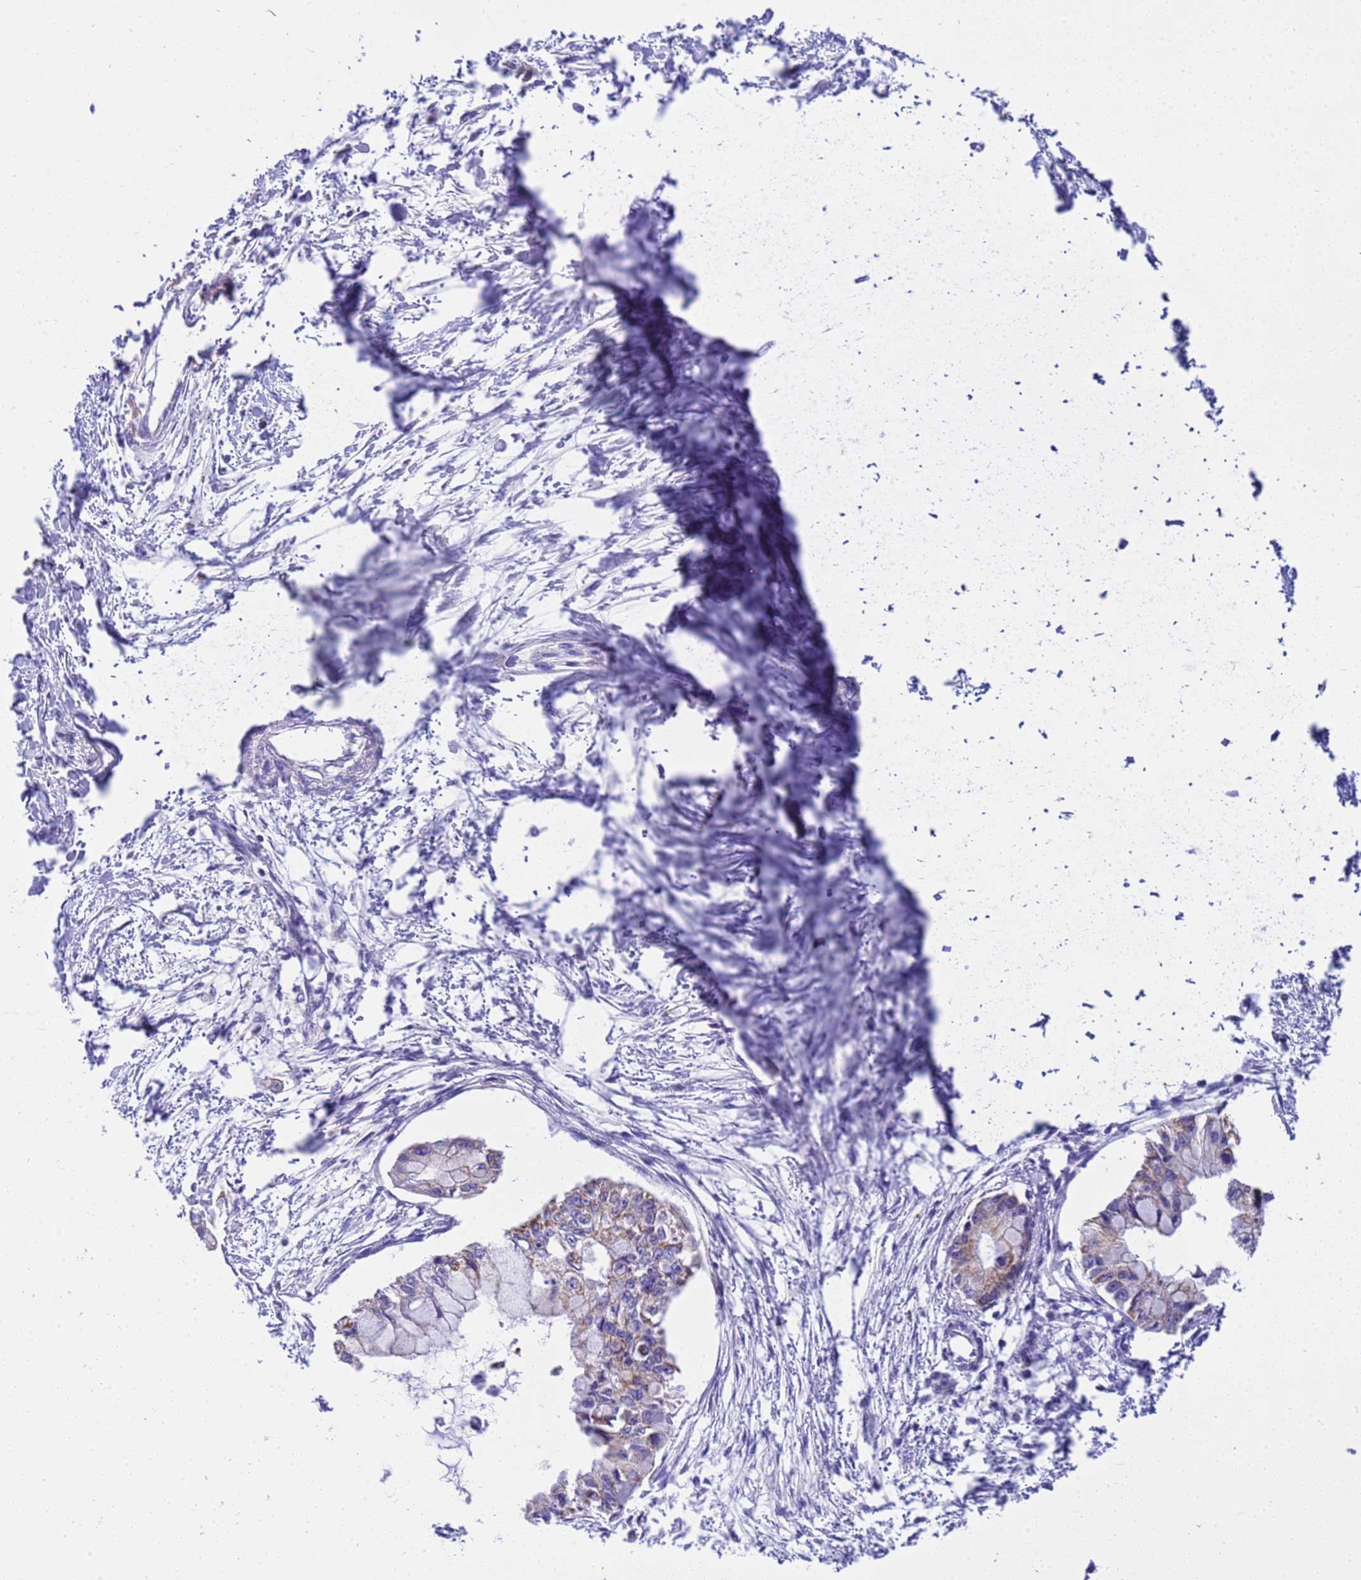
{"staining": {"intensity": "moderate", "quantity": ">75%", "location": "cytoplasmic/membranous"}, "tissue": "pancreatic cancer", "cell_type": "Tumor cells", "image_type": "cancer", "snomed": [{"axis": "morphology", "description": "Adenocarcinoma, NOS"}, {"axis": "topography", "description": "Pancreas"}], "caption": "Pancreatic cancer stained with DAB (3,3'-diaminobenzidine) immunohistochemistry (IHC) demonstrates medium levels of moderate cytoplasmic/membranous staining in approximately >75% of tumor cells.", "gene": "RNF165", "patient": {"sex": "male", "age": 48}}